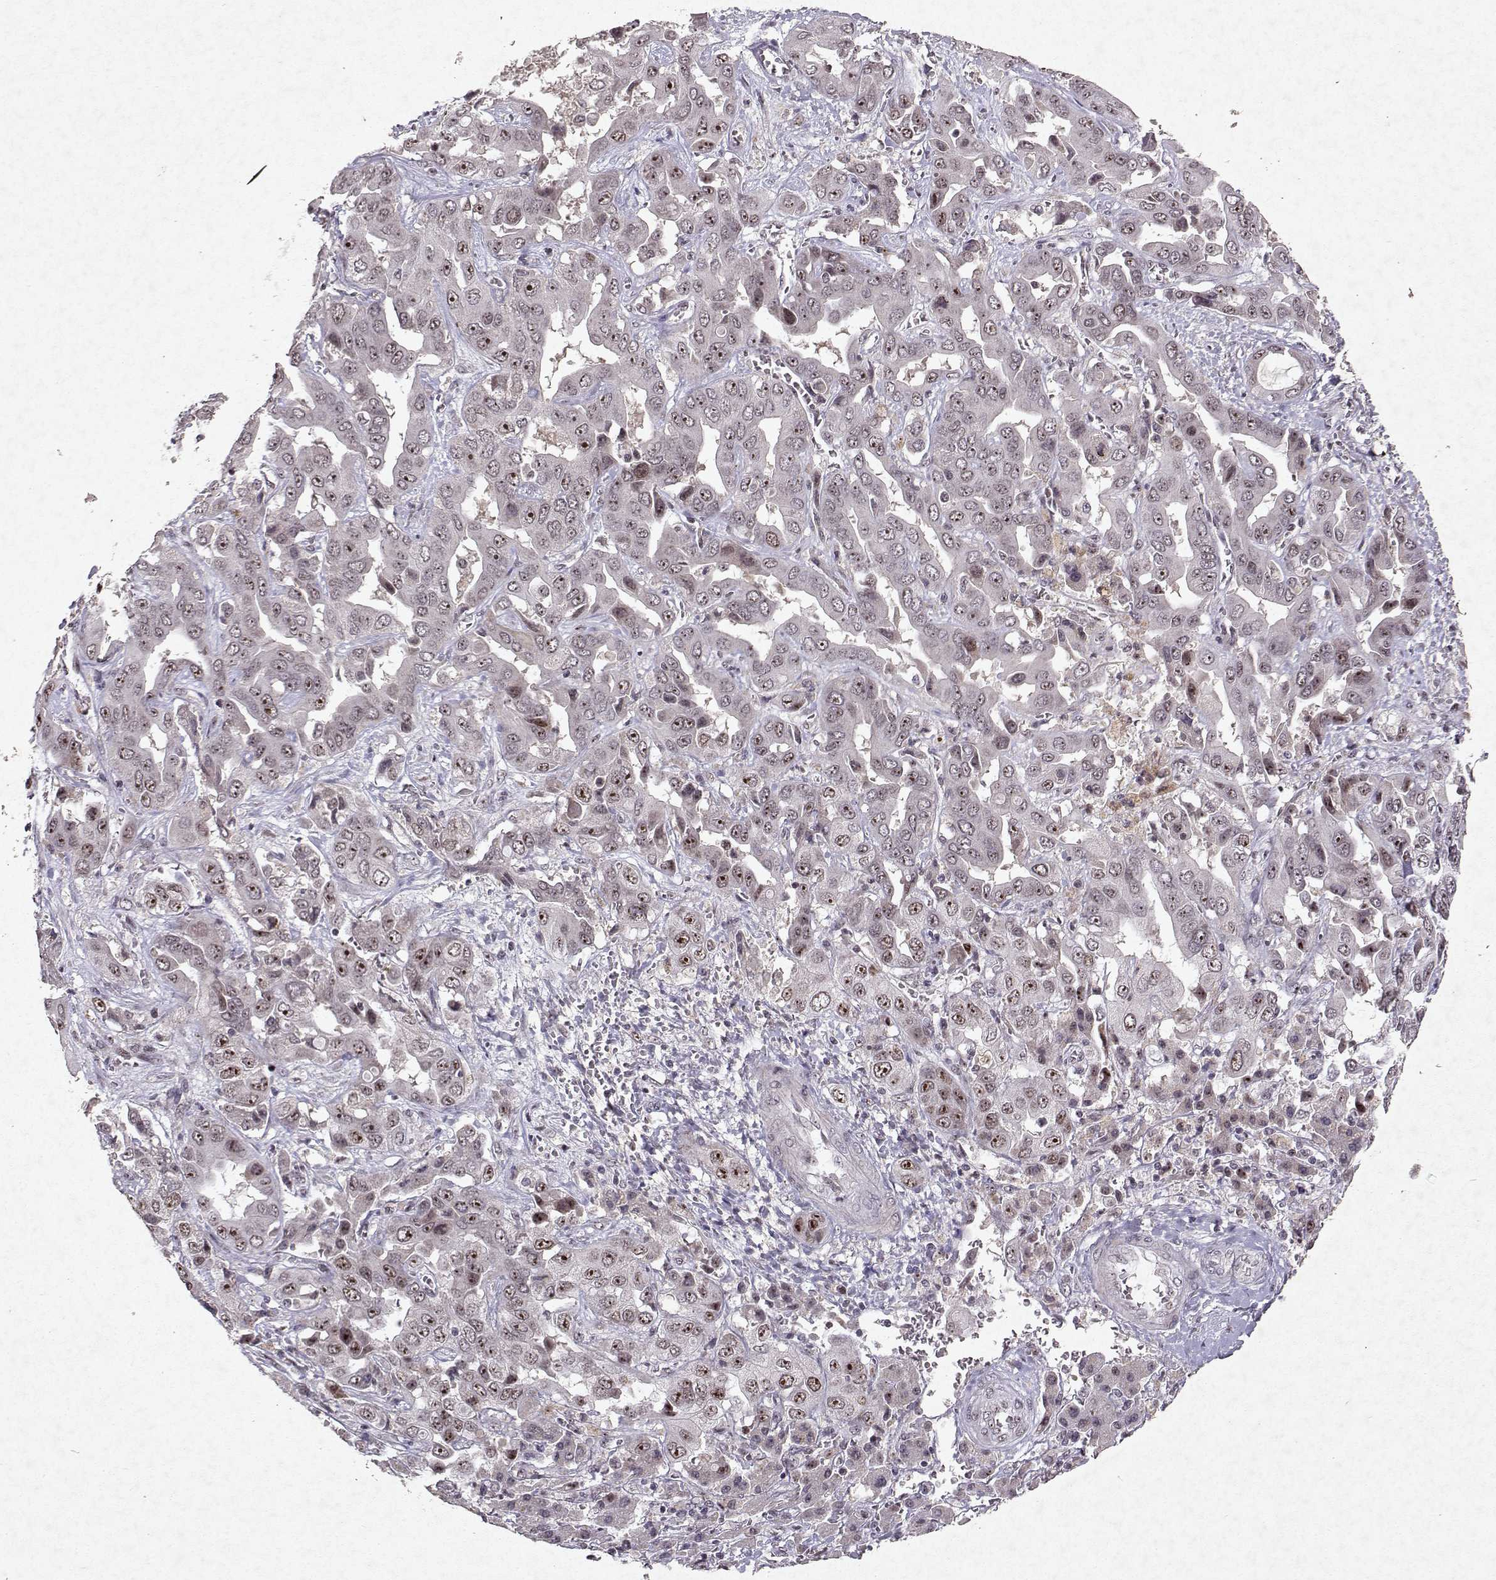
{"staining": {"intensity": "moderate", "quantity": "<25%", "location": "nuclear"}, "tissue": "liver cancer", "cell_type": "Tumor cells", "image_type": "cancer", "snomed": [{"axis": "morphology", "description": "Cholangiocarcinoma"}, {"axis": "topography", "description": "Liver"}], "caption": "IHC image of neoplastic tissue: human liver cancer (cholangiocarcinoma) stained using IHC reveals low levels of moderate protein expression localized specifically in the nuclear of tumor cells, appearing as a nuclear brown color.", "gene": "DDX56", "patient": {"sex": "female", "age": 52}}